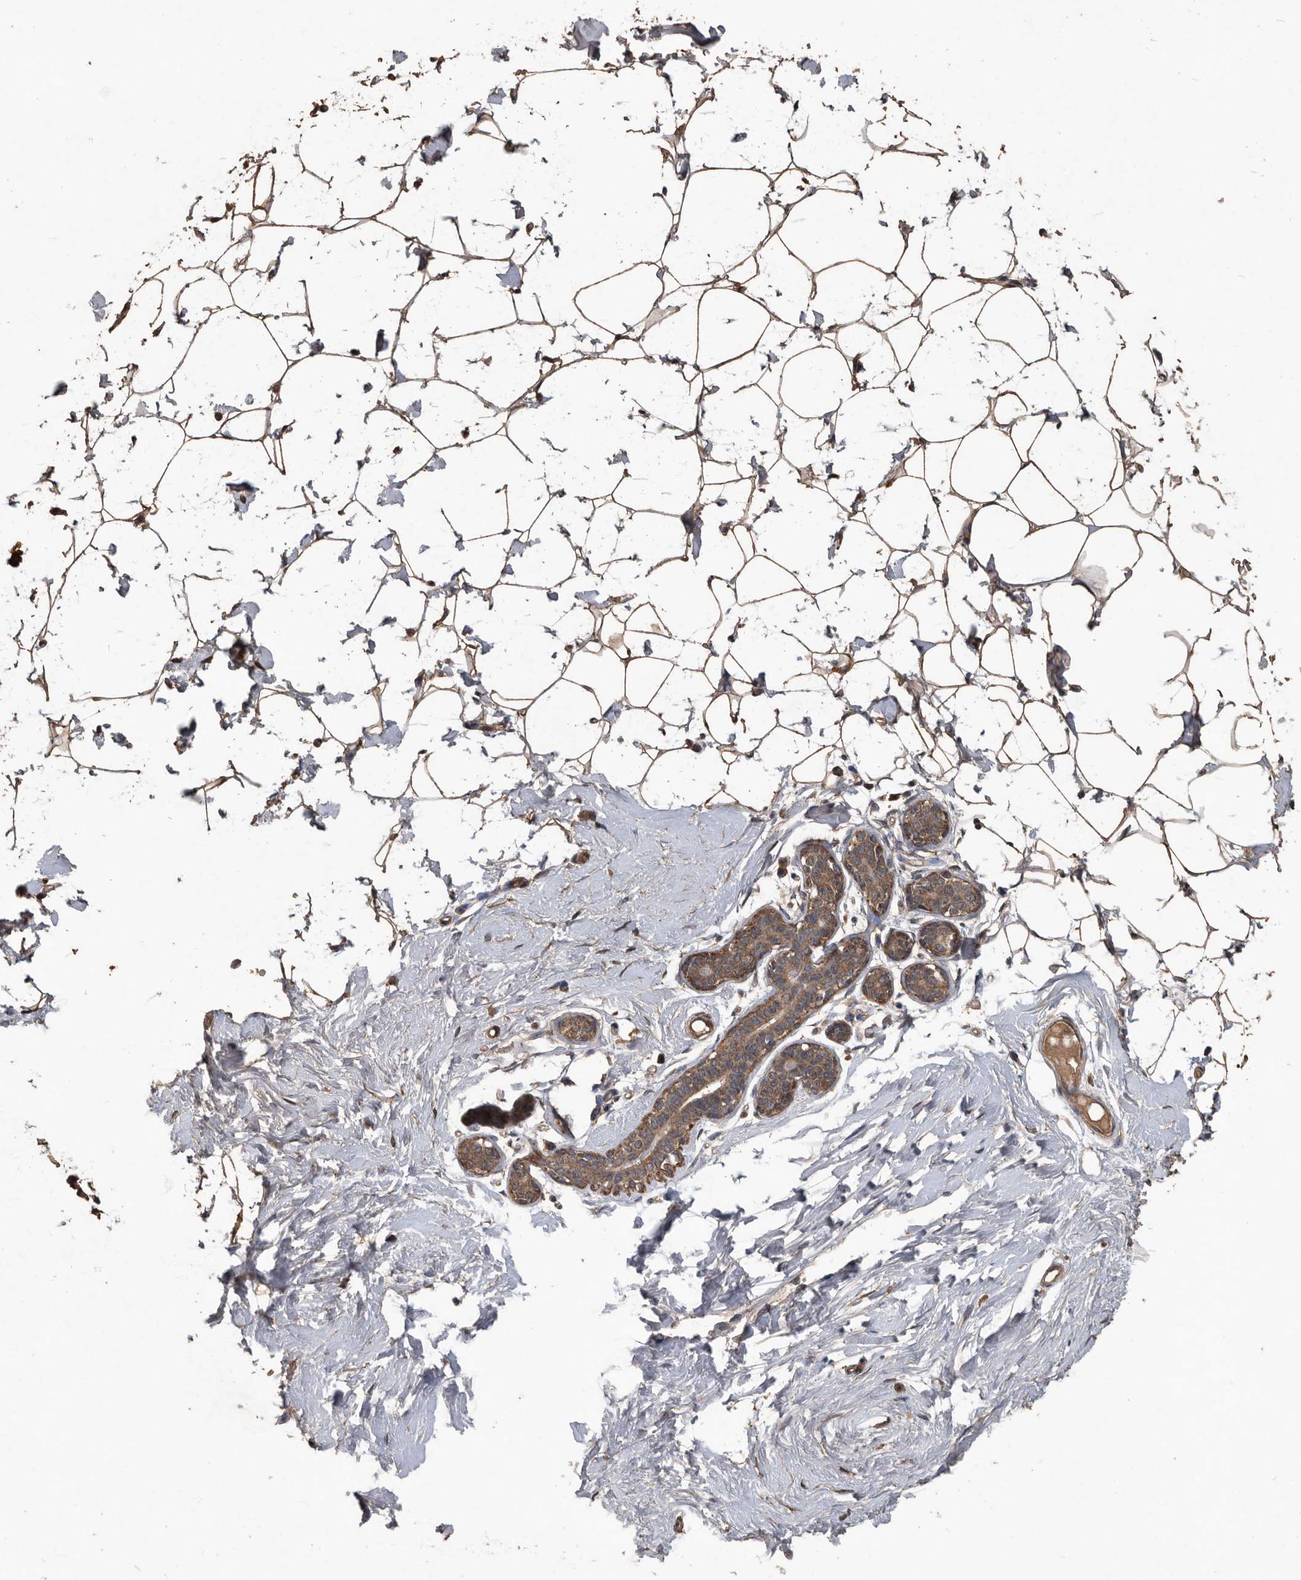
{"staining": {"intensity": "strong", "quantity": ">75%", "location": "cytoplasmic/membranous"}, "tissue": "adipose tissue", "cell_type": "Adipocytes", "image_type": "normal", "snomed": [{"axis": "morphology", "description": "Normal tissue, NOS"}, {"axis": "topography", "description": "Breast"}], "caption": "Immunohistochemistry of unremarkable human adipose tissue shows high levels of strong cytoplasmic/membranous expression in approximately >75% of adipocytes.", "gene": "NRBP1", "patient": {"sex": "female", "age": 23}}